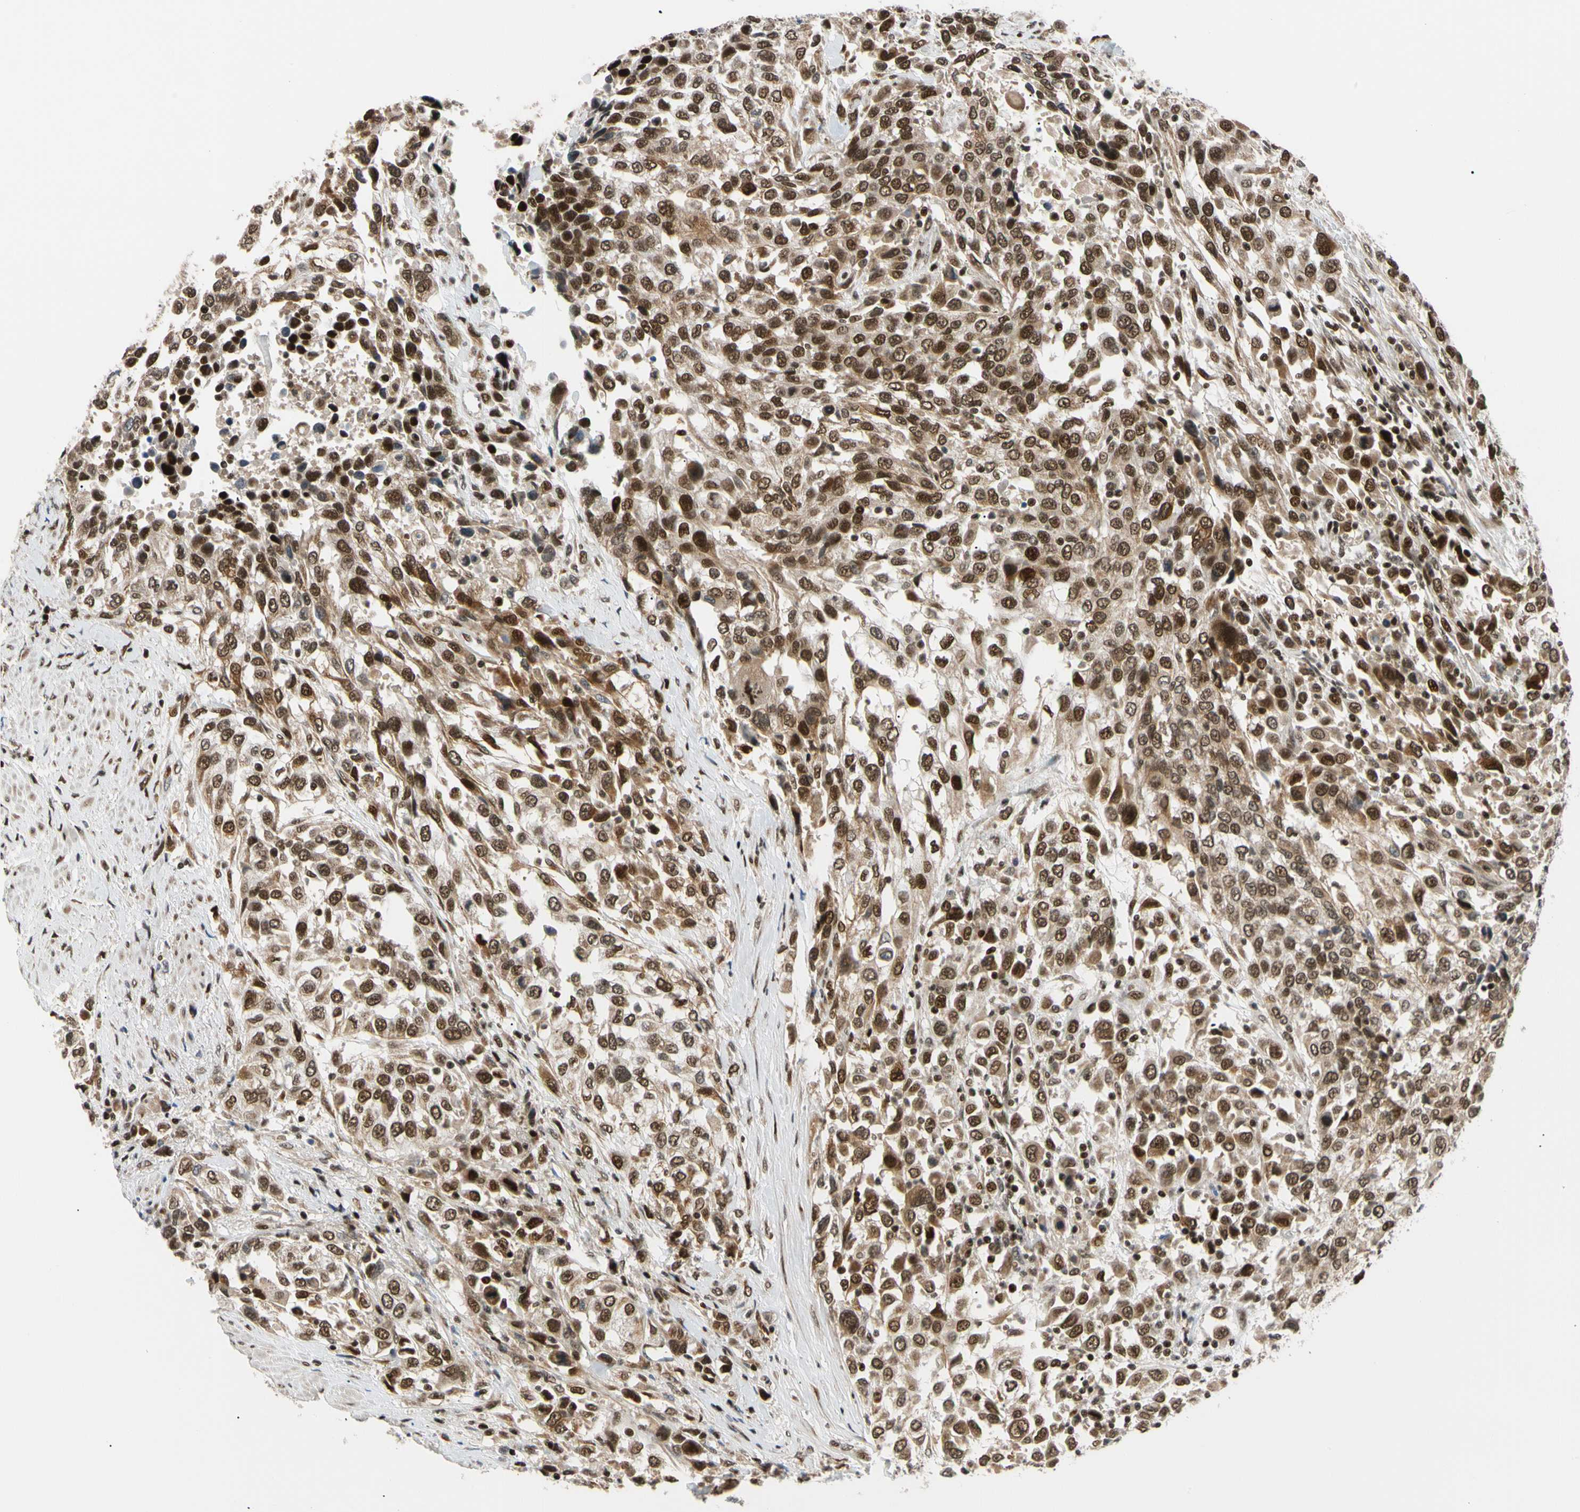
{"staining": {"intensity": "strong", "quantity": ">75%", "location": "nuclear"}, "tissue": "urothelial cancer", "cell_type": "Tumor cells", "image_type": "cancer", "snomed": [{"axis": "morphology", "description": "Urothelial carcinoma, High grade"}, {"axis": "topography", "description": "Urinary bladder"}], "caption": "Protein expression analysis of human urothelial cancer reveals strong nuclear staining in about >75% of tumor cells. The staining was performed using DAB (3,3'-diaminobenzidine), with brown indicating positive protein expression. Nuclei are stained blue with hematoxylin.", "gene": "E2F1", "patient": {"sex": "female", "age": 80}}